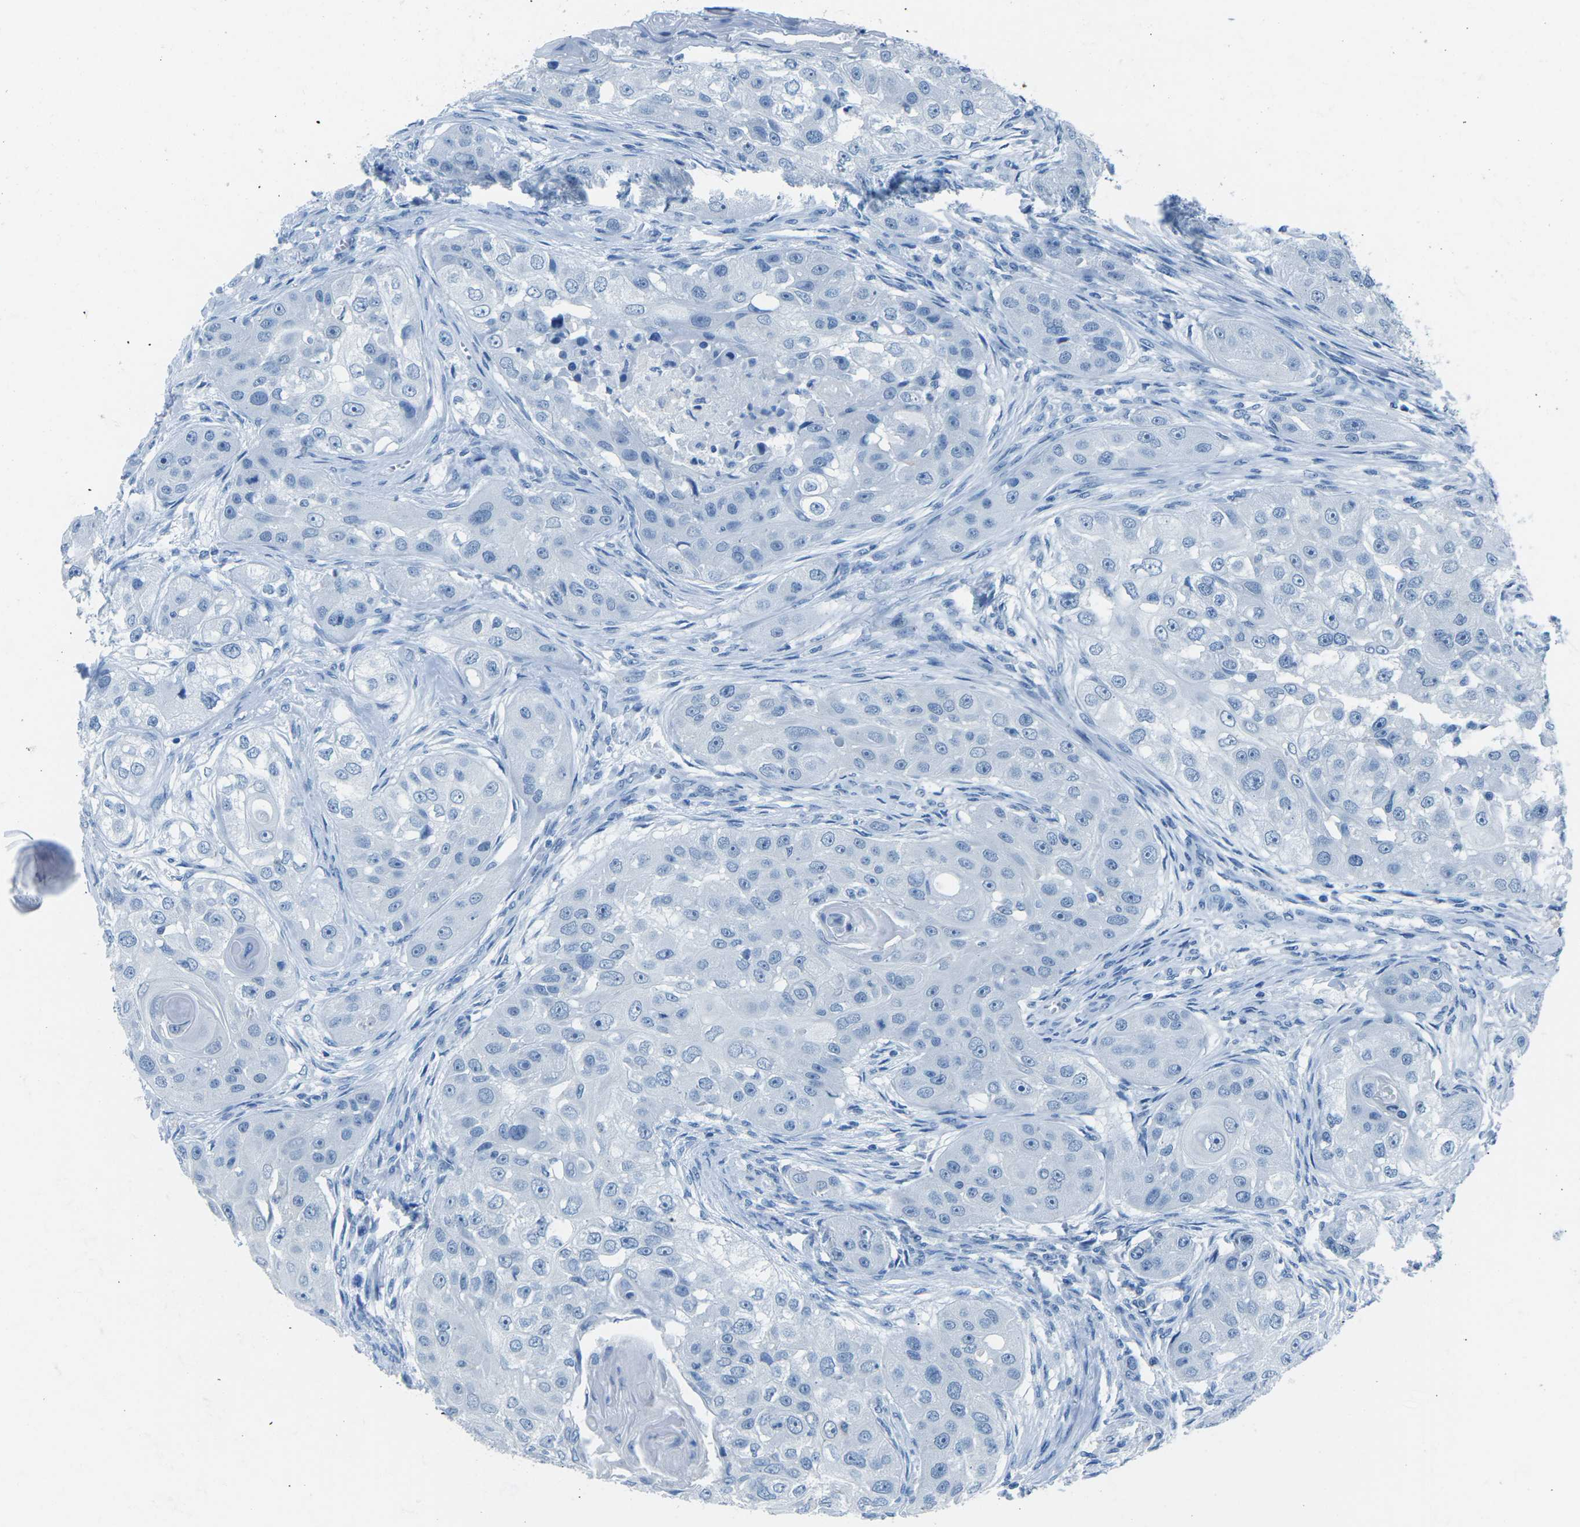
{"staining": {"intensity": "negative", "quantity": "none", "location": "none"}, "tissue": "head and neck cancer", "cell_type": "Tumor cells", "image_type": "cancer", "snomed": [{"axis": "morphology", "description": "Normal tissue, NOS"}, {"axis": "morphology", "description": "Squamous cell carcinoma, NOS"}, {"axis": "topography", "description": "Skeletal muscle"}, {"axis": "topography", "description": "Head-Neck"}], "caption": "IHC histopathology image of neoplastic tissue: squamous cell carcinoma (head and neck) stained with DAB (3,3'-diaminobenzidine) displays no significant protein expression in tumor cells.", "gene": "MYH8", "patient": {"sex": "male", "age": 51}}